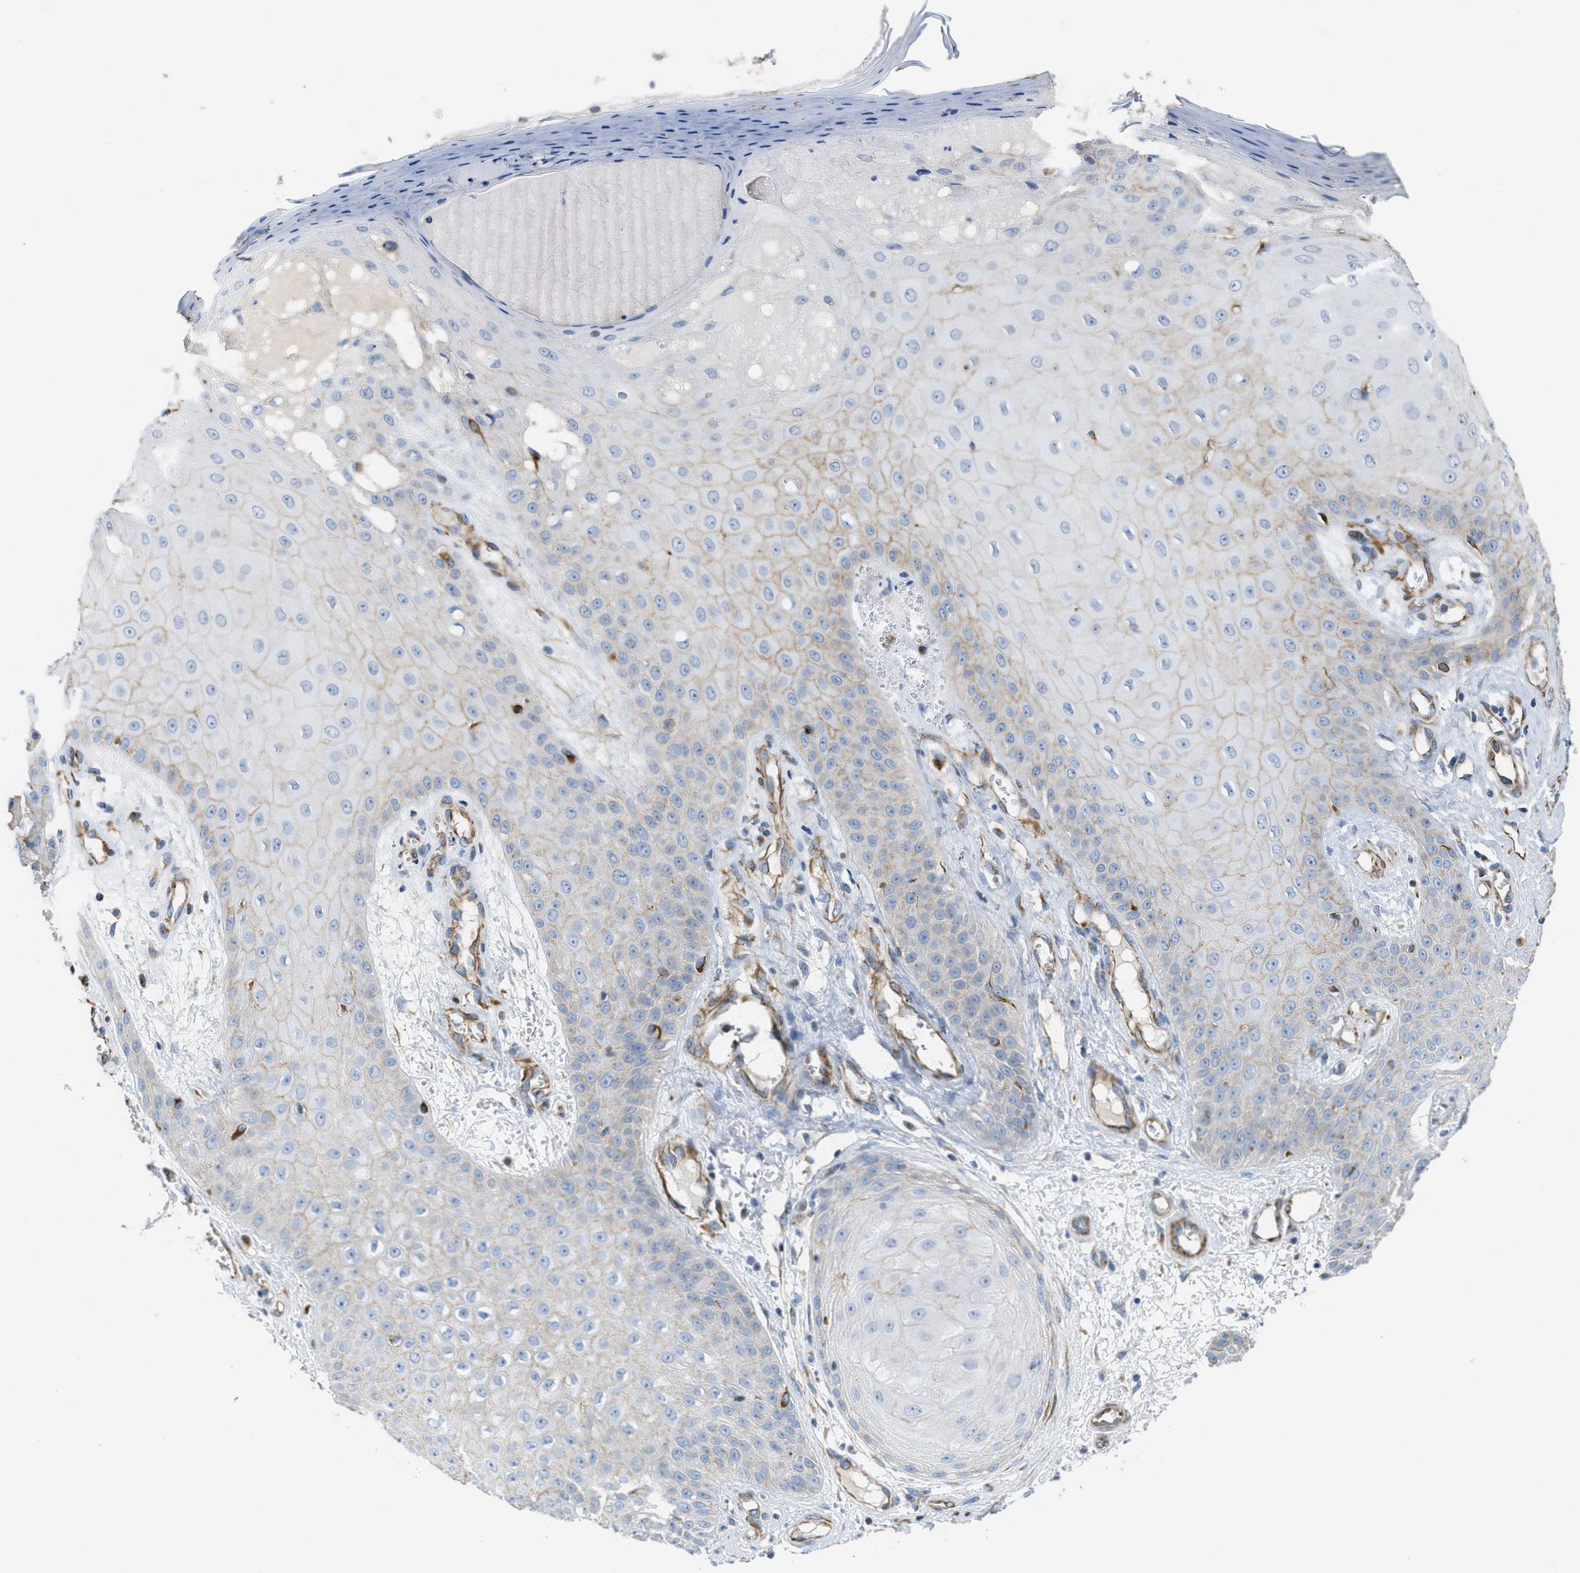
{"staining": {"intensity": "weak", "quantity": "<25%", "location": "cytoplasmic/membranous"}, "tissue": "skin cancer", "cell_type": "Tumor cells", "image_type": "cancer", "snomed": [{"axis": "morphology", "description": "Squamous cell carcinoma, NOS"}, {"axis": "topography", "description": "Skin"}], "caption": "This is a image of IHC staining of squamous cell carcinoma (skin), which shows no positivity in tumor cells. Nuclei are stained in blue.", "gene": "BTN3A1", "patient": {"sex": "male", "age": 74}}